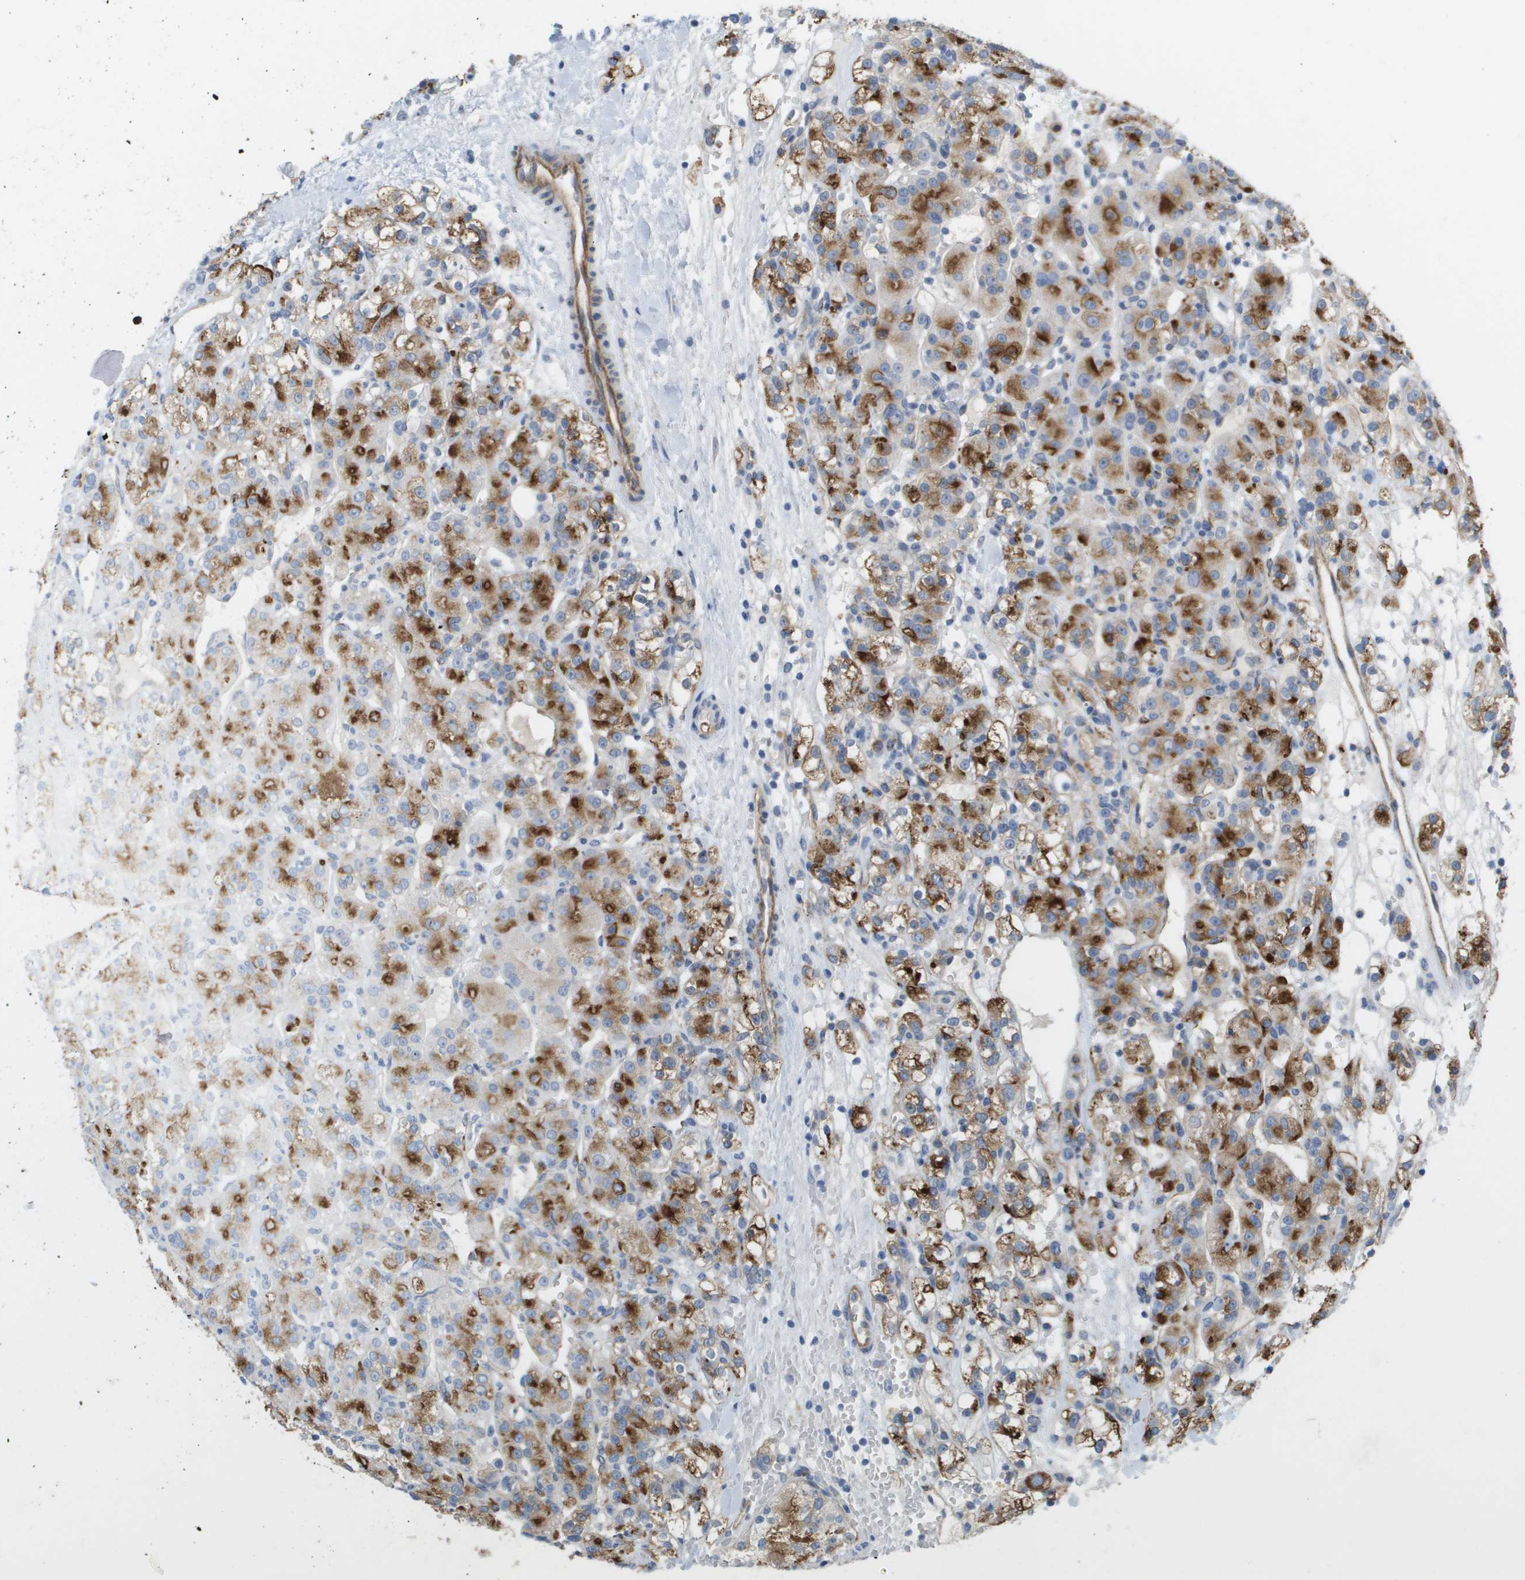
{"staining": {"intensity": "strong", "quantity": ">75%", "location": "cytoplasmic/membranous"}, "tissue": "renal cancer", "cell_type": "Tumor cells", "image_type": "cancer", "snomed": [{"axis": "morphology", "description": "Normal tissue, NOS"}, {"axis": "morphology", "description": "Adenocarcinoma, NOS"}, {"axis": "topography", "description": "Kidney"}], "caption": "Tumor cells show high levels of strong cytoplasmic/membranous expression in about >75% of cells in human adenocarcinoma (renal).", "gene": "ANGPT2", "patient": {"sex": "male", "age": 61}}